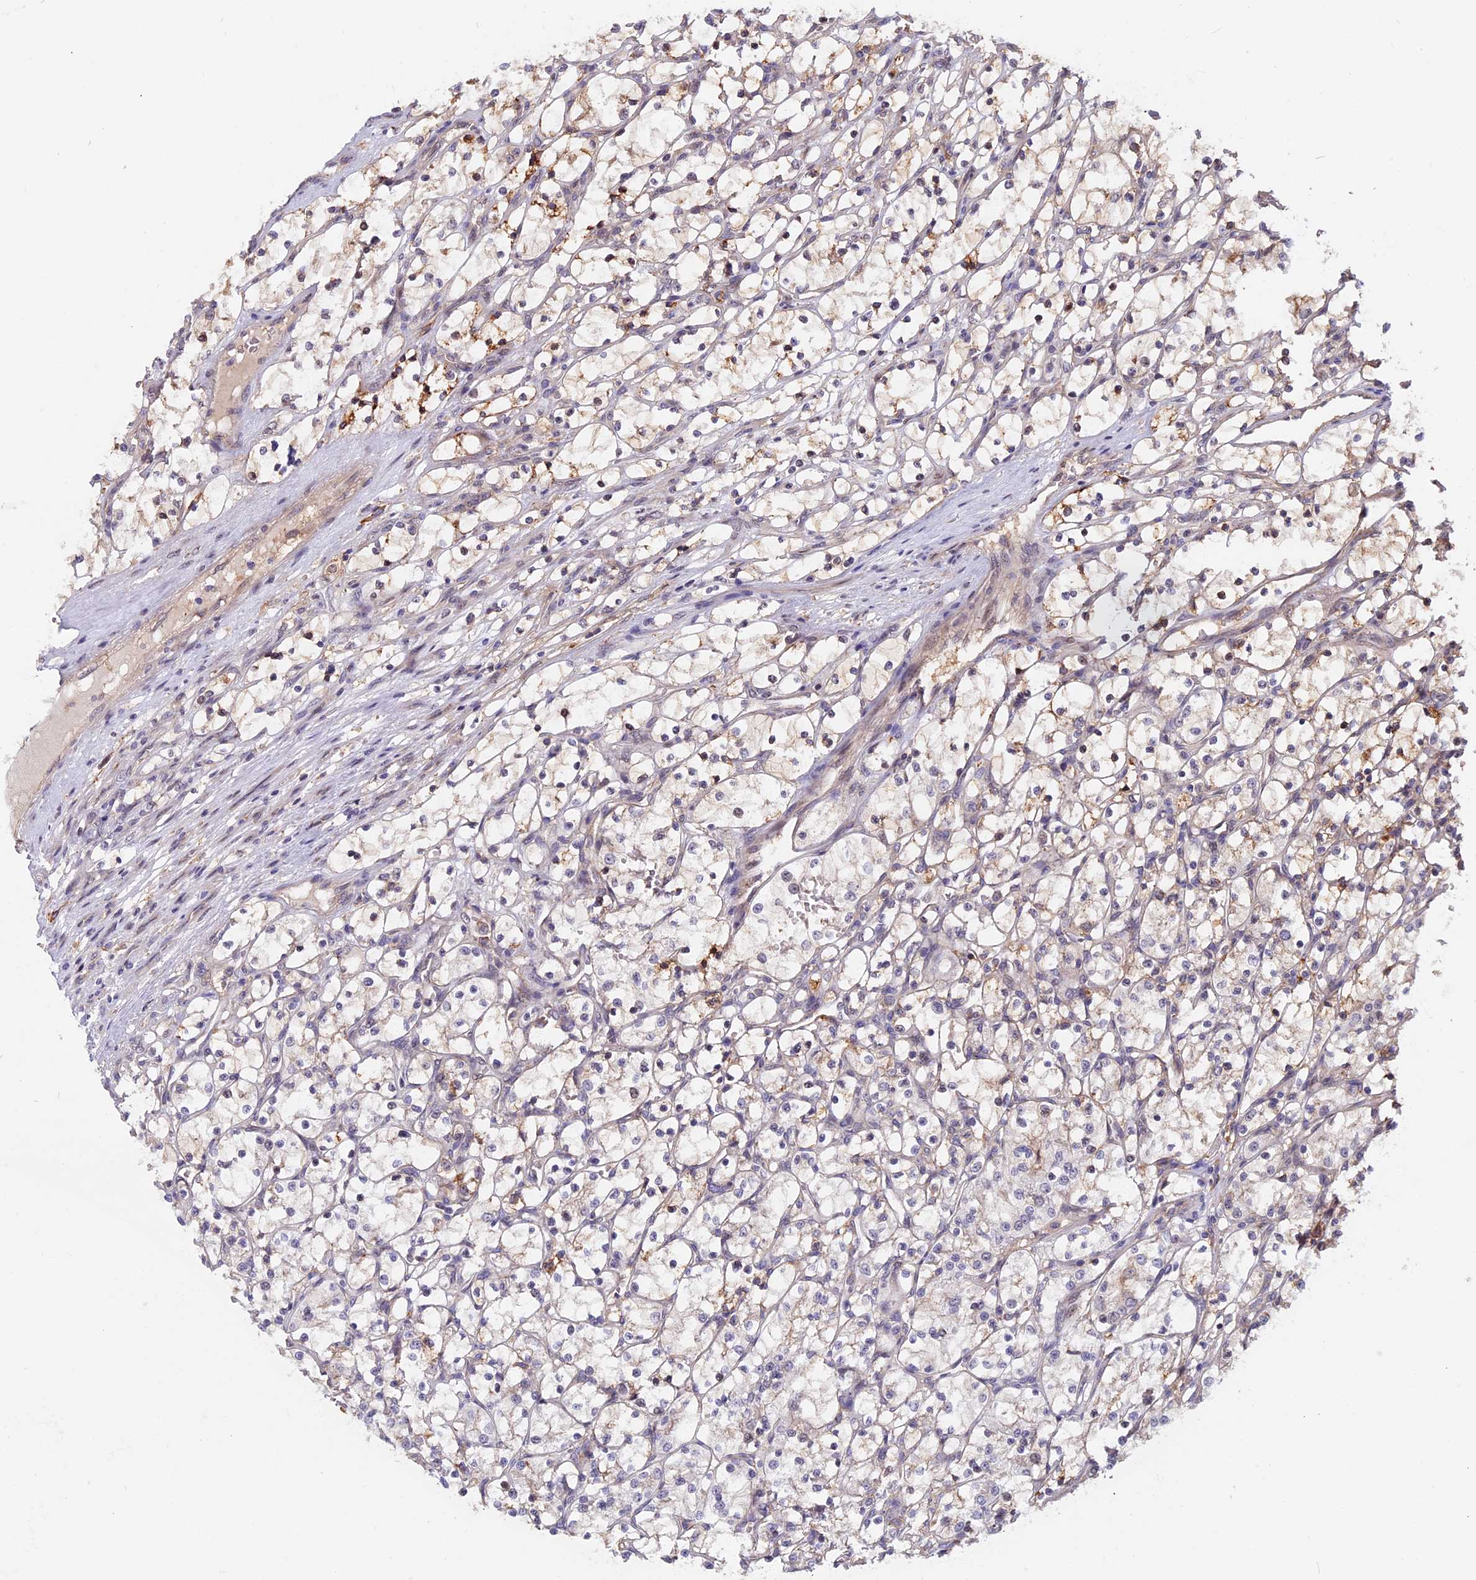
{"staining": {"intensity": "weak", "quantity": "<25%", "location": "cytoplasmic/membranous"}, "tissue": "renal cancer", "cell_type": "Tumor cells", "image_type": "cancer", "snomed": [{"axis": "morphology", "description": "Adenocarcinoma, NOS"}, {"axis": "topography", "description": "Kidney"}], "caption": "There is no significant positivity in tumor cells of renal cancer (adenocarcinoma). (DAB immunohistochemistry (IHC), high magnification).", "gene": "SPG11", "patient": {"sex": "female", "age": 69}}